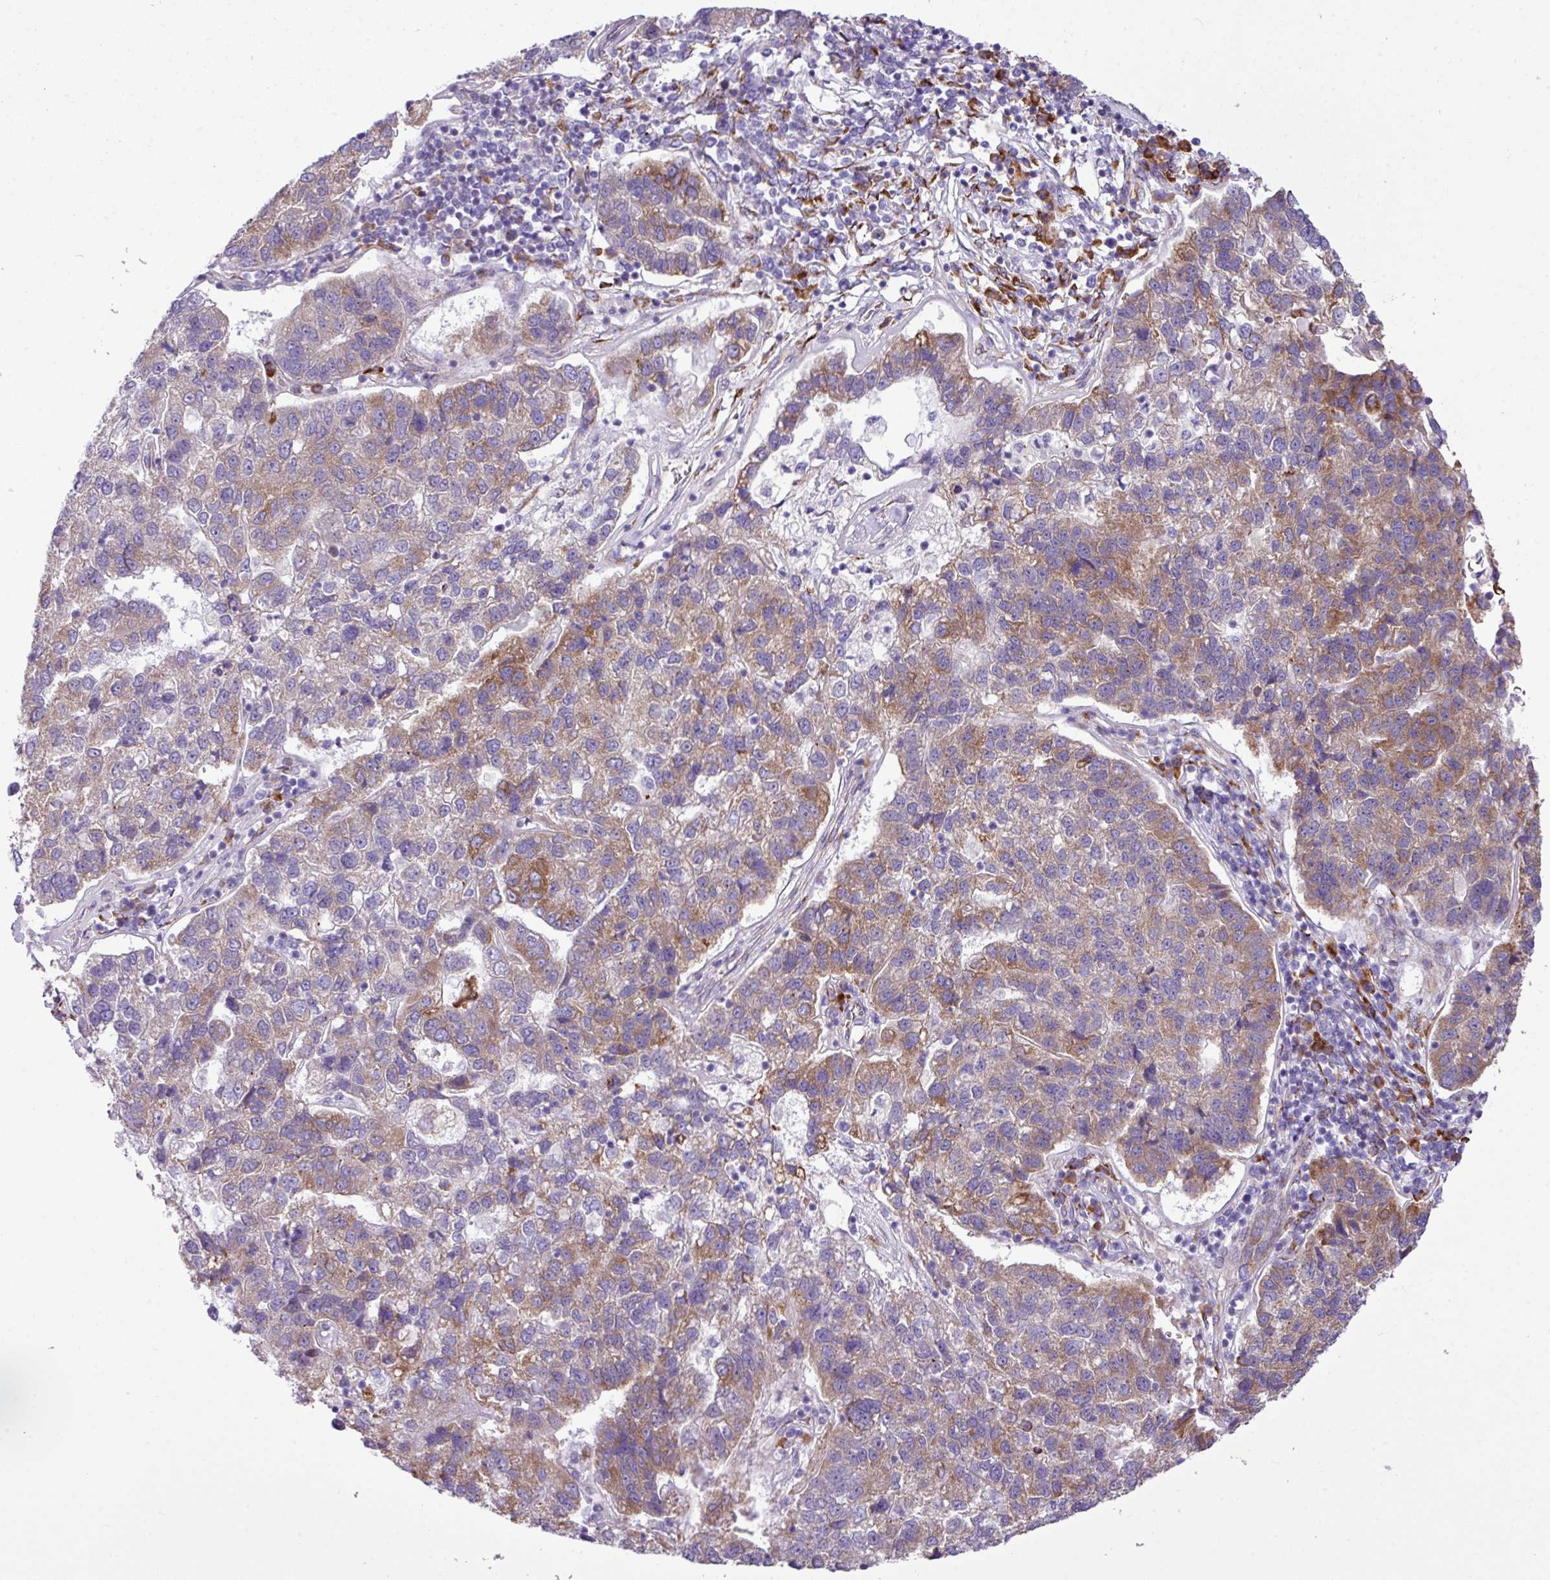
{"staining": {"intensity": "moderate", "quantity": "<25%", "location": "cytoplasmic/membranous"}, "tissue": "pancreatic cancer", "cell_type": "Tumor cells", "image_type": "cancer", "snomed": [{"axis": "morphology", "description": "Adenocarcinoma, NOS"}, {"axis": "topography", "description": "Pancreas"}], "caption": "Immunohistochemical staining of human pancreatic cancer exhibits moderate cytoplasmic/membranous protein staining in about <25% of tumor cells.", "gene": "CFAP97", "patient": {"sex": "female", "age": 61}}